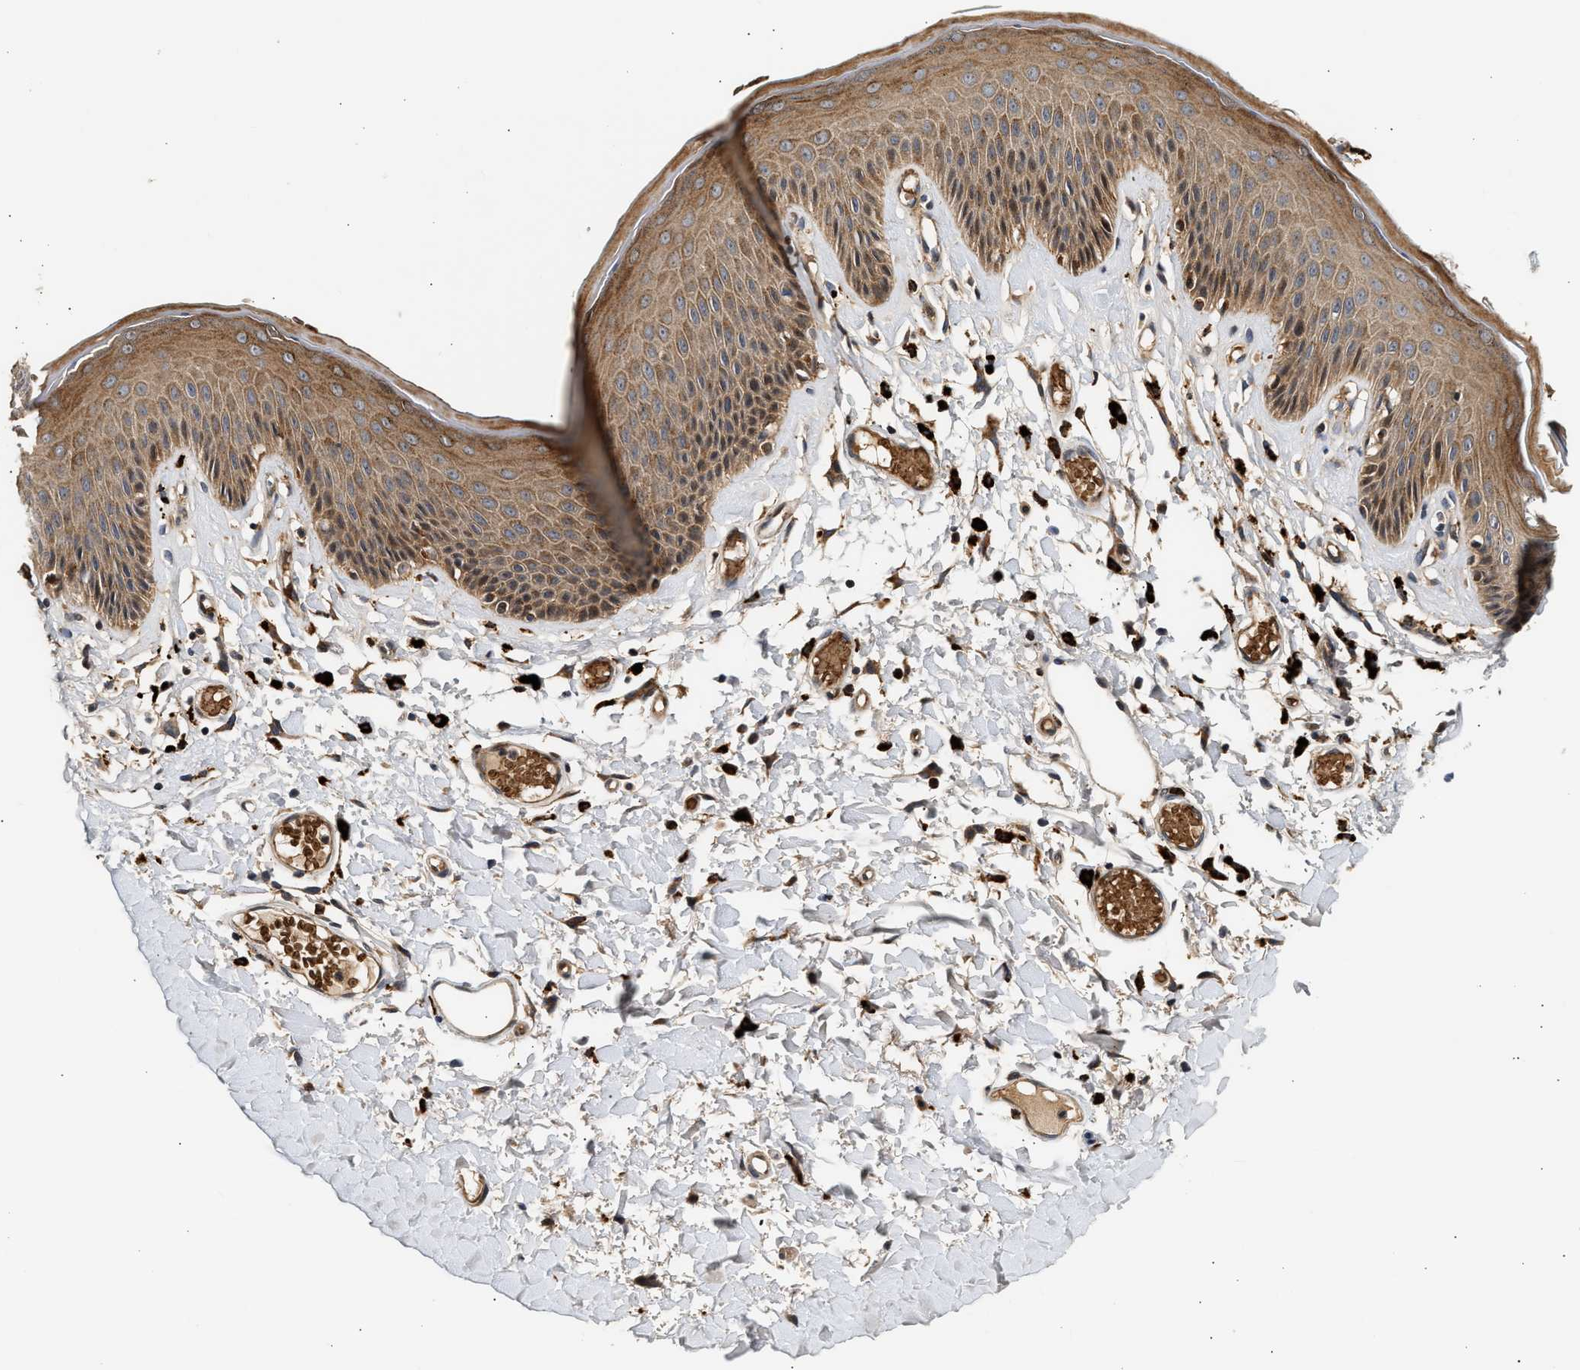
{"staining": {"intensity": "moderate", "quantity": ">75%", "location": "cytoplasmic/membranous"}, "tissue": "skin", "cell_type": "Epidermal cells", "image_type": "normal", "snomed": [{"axis": "morphology", "description": "Normal tissue, NOS"}, {"axis": "topography", "description": "Vulva"}], "caption": "Immunohistochemical staining of benign skin exhibits >75% levels of moderate cytoplasmic/membranous protein expression in about >75% of epidermal cells. The staining was performed using DAB to visualize the protein expression in brown, while the nuclei were stained in blue with hematoxylin (Magnification: 20x).", "gene": "PLD3", "patient": {"sex": "female", "age": 73}}